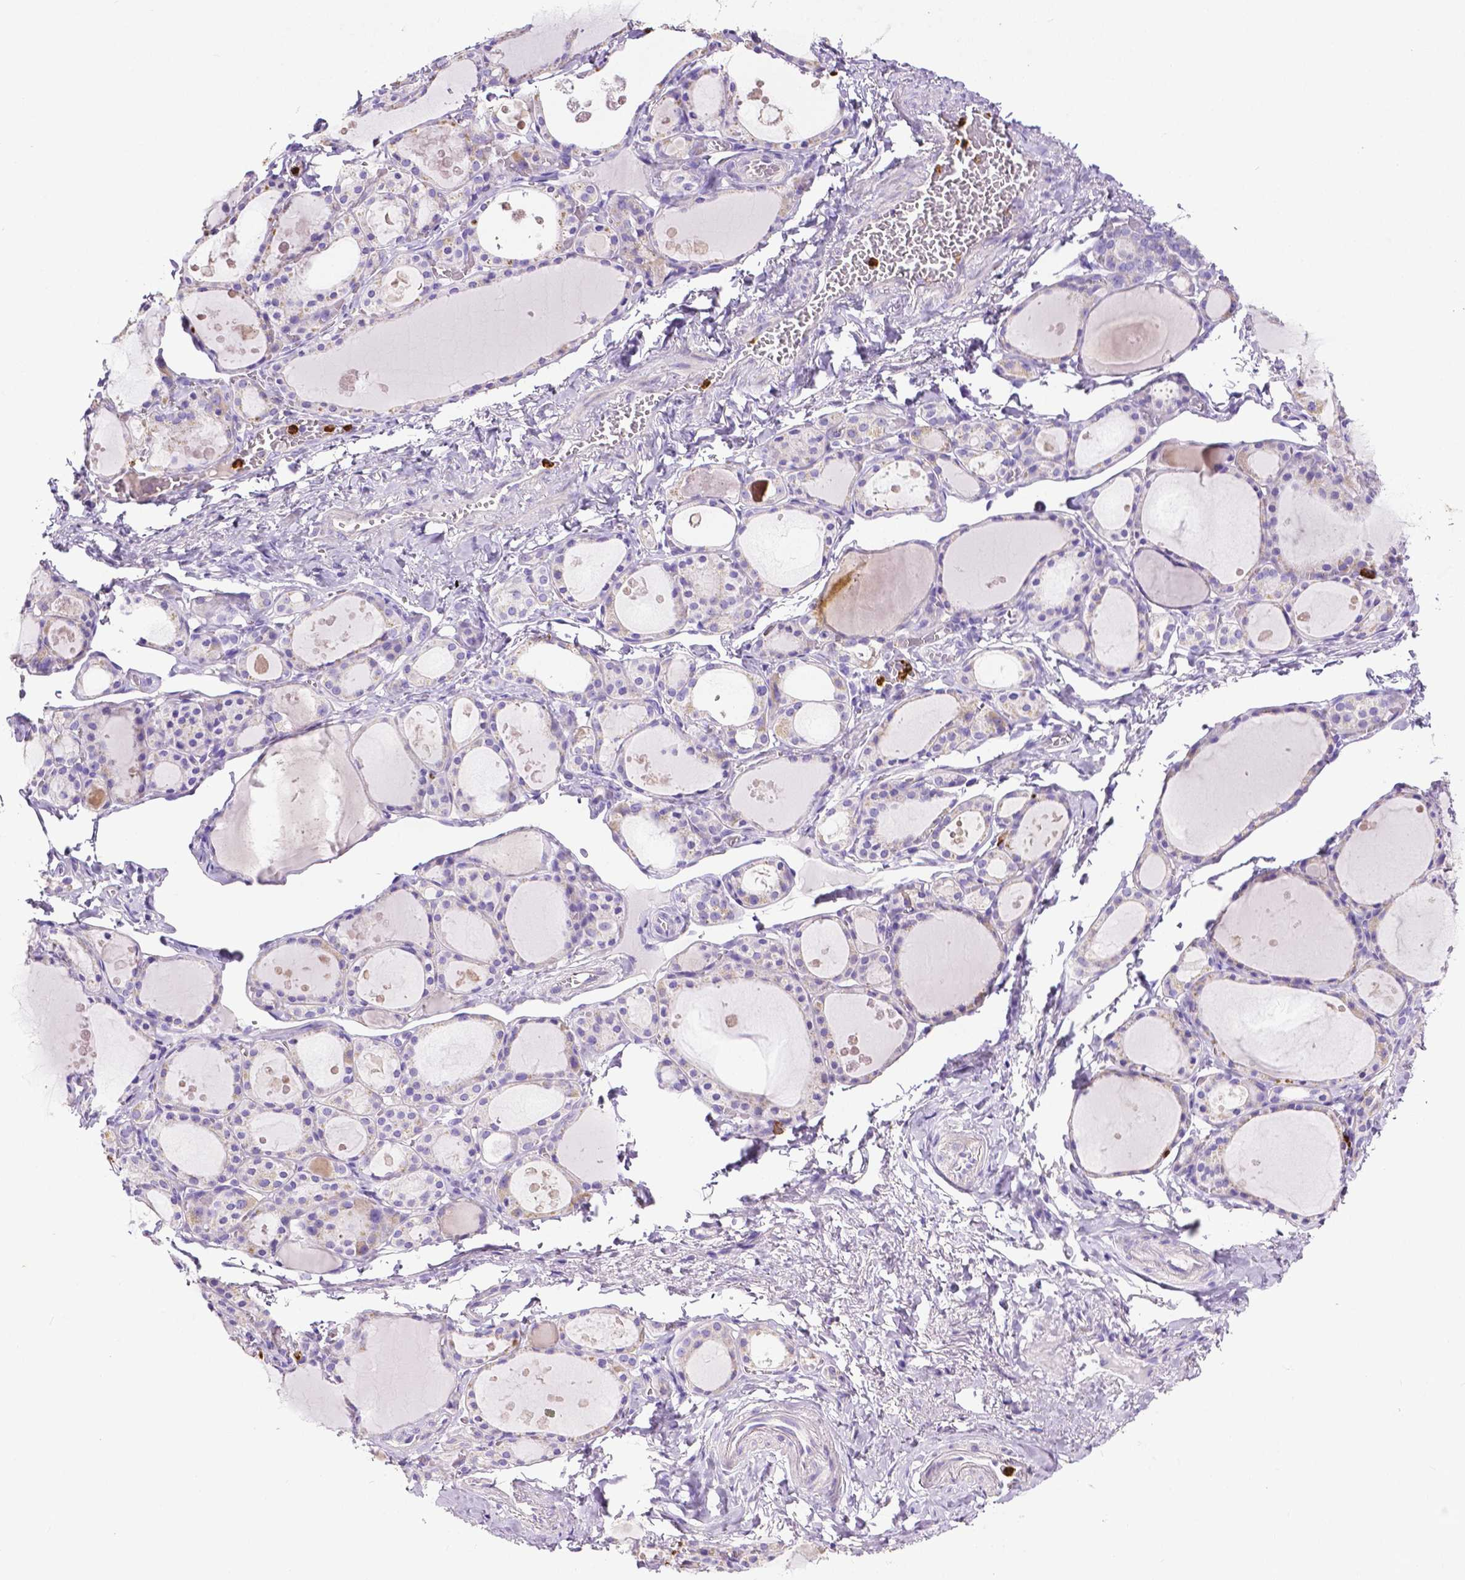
{"staining": {"intensity": "negative", "quantity": "none", "location": "none"}, "tissue": "thyroid gland", "cell_type": "Glandular cells", "image_type": "normal", "snomed": [{"axis": "morphology", "description": "Normal tissue, NOS"}, {"axis": "topography", "description": "Thyroid gland"}], "caption": "Immunohistochemistry (IHC) photomicrograph of normal human thyroid gland stained for a protein (brown), which exhibits no positivity in glandular cells.", "gene": "MMP9", "patient": {"sex": "male", "age": 68}}